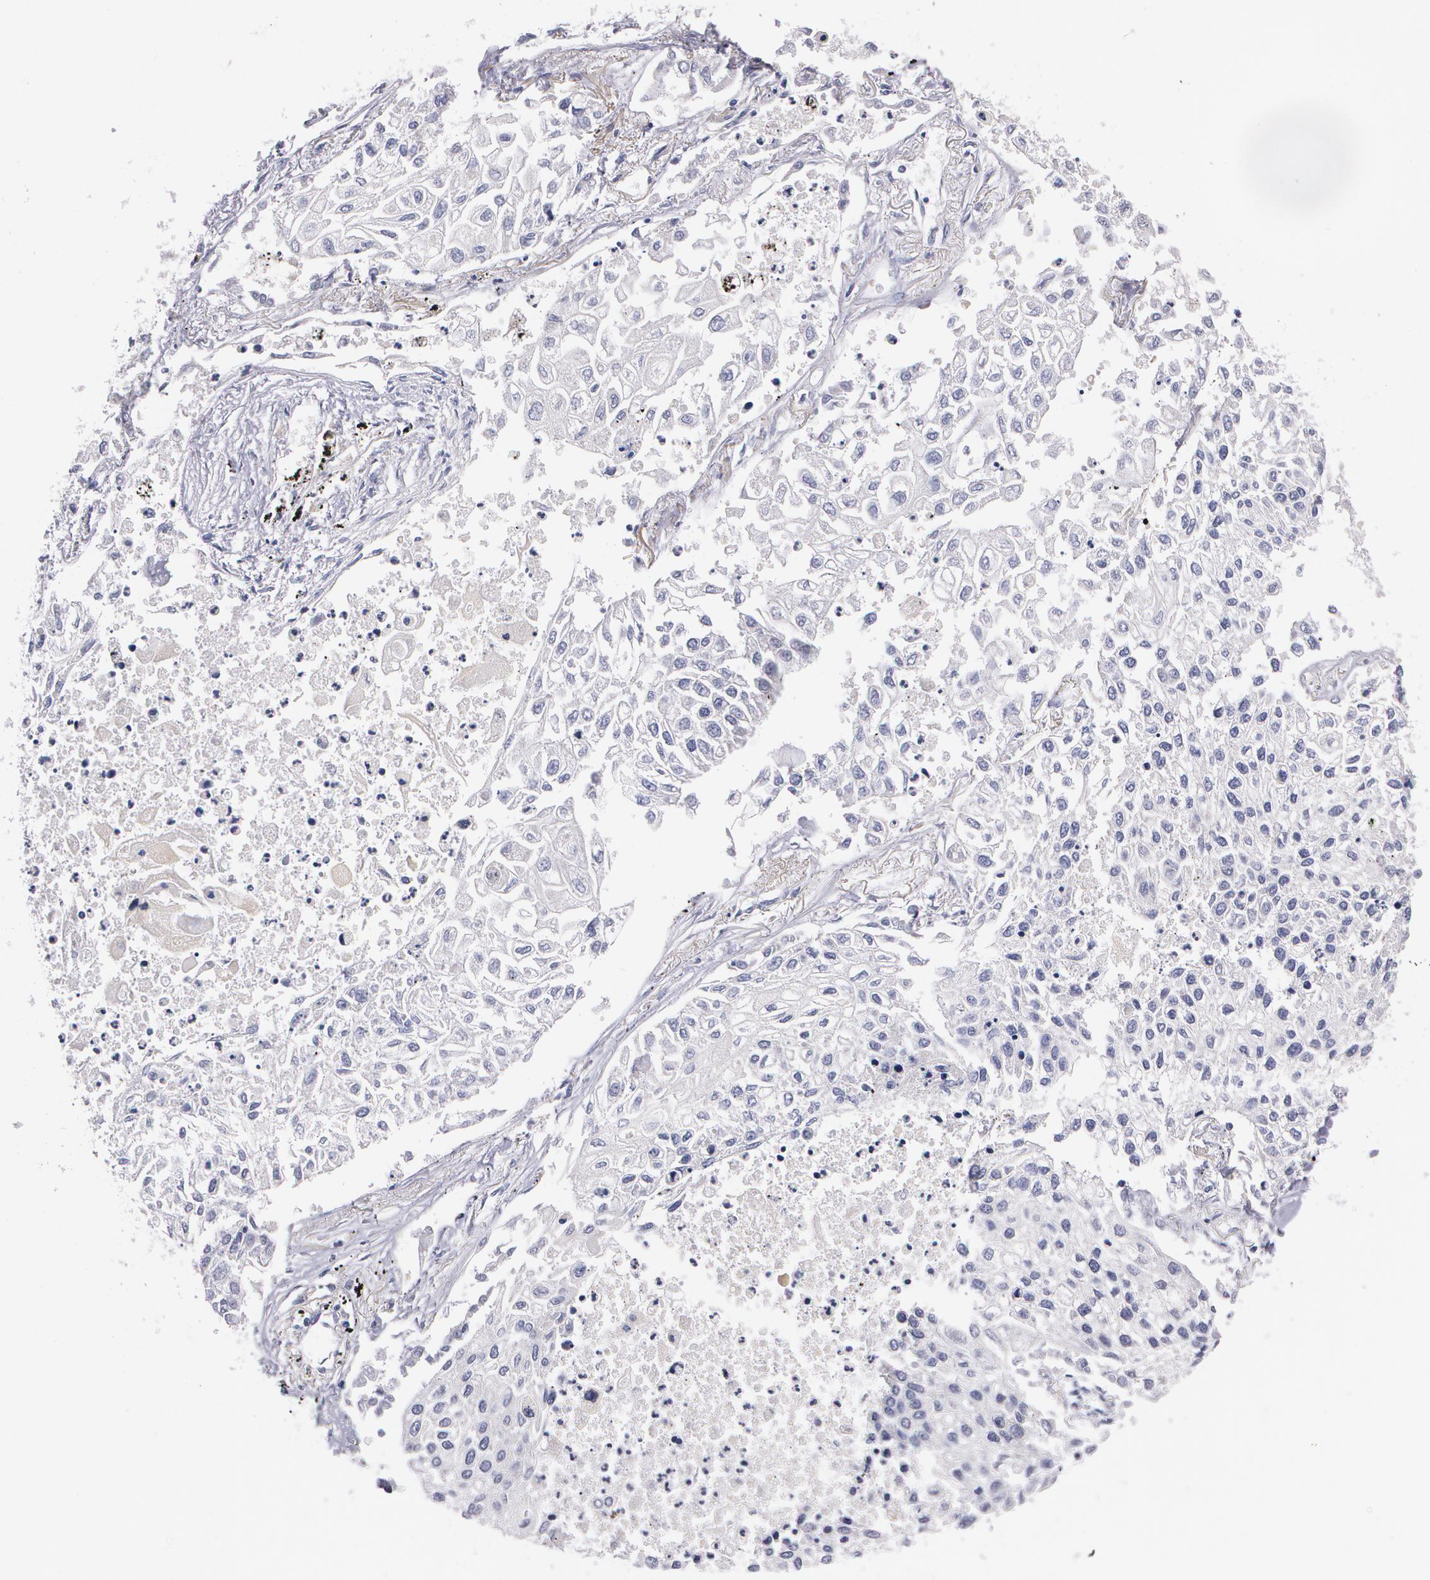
{"staining": {"intensity": "negative", "quantity": "none", "location": "none"}, "tissue": "lung cancer", "cell_type": "Tumor cells", "image_type": "cancer", "snomed": [{"axis": "morphology", "description": "Squamous cell carcinoma, NOS"}, {"axis": "topography", "description": "Lung"}], "caption": "IHC photomicrograph of neoplastic tissue: squamous cell carcinoma (lung) stained with DAB shows no significant protein positivity in tumor cells.", "gene": "HMMR", "patient": {"sex": "male", "age": 75}}